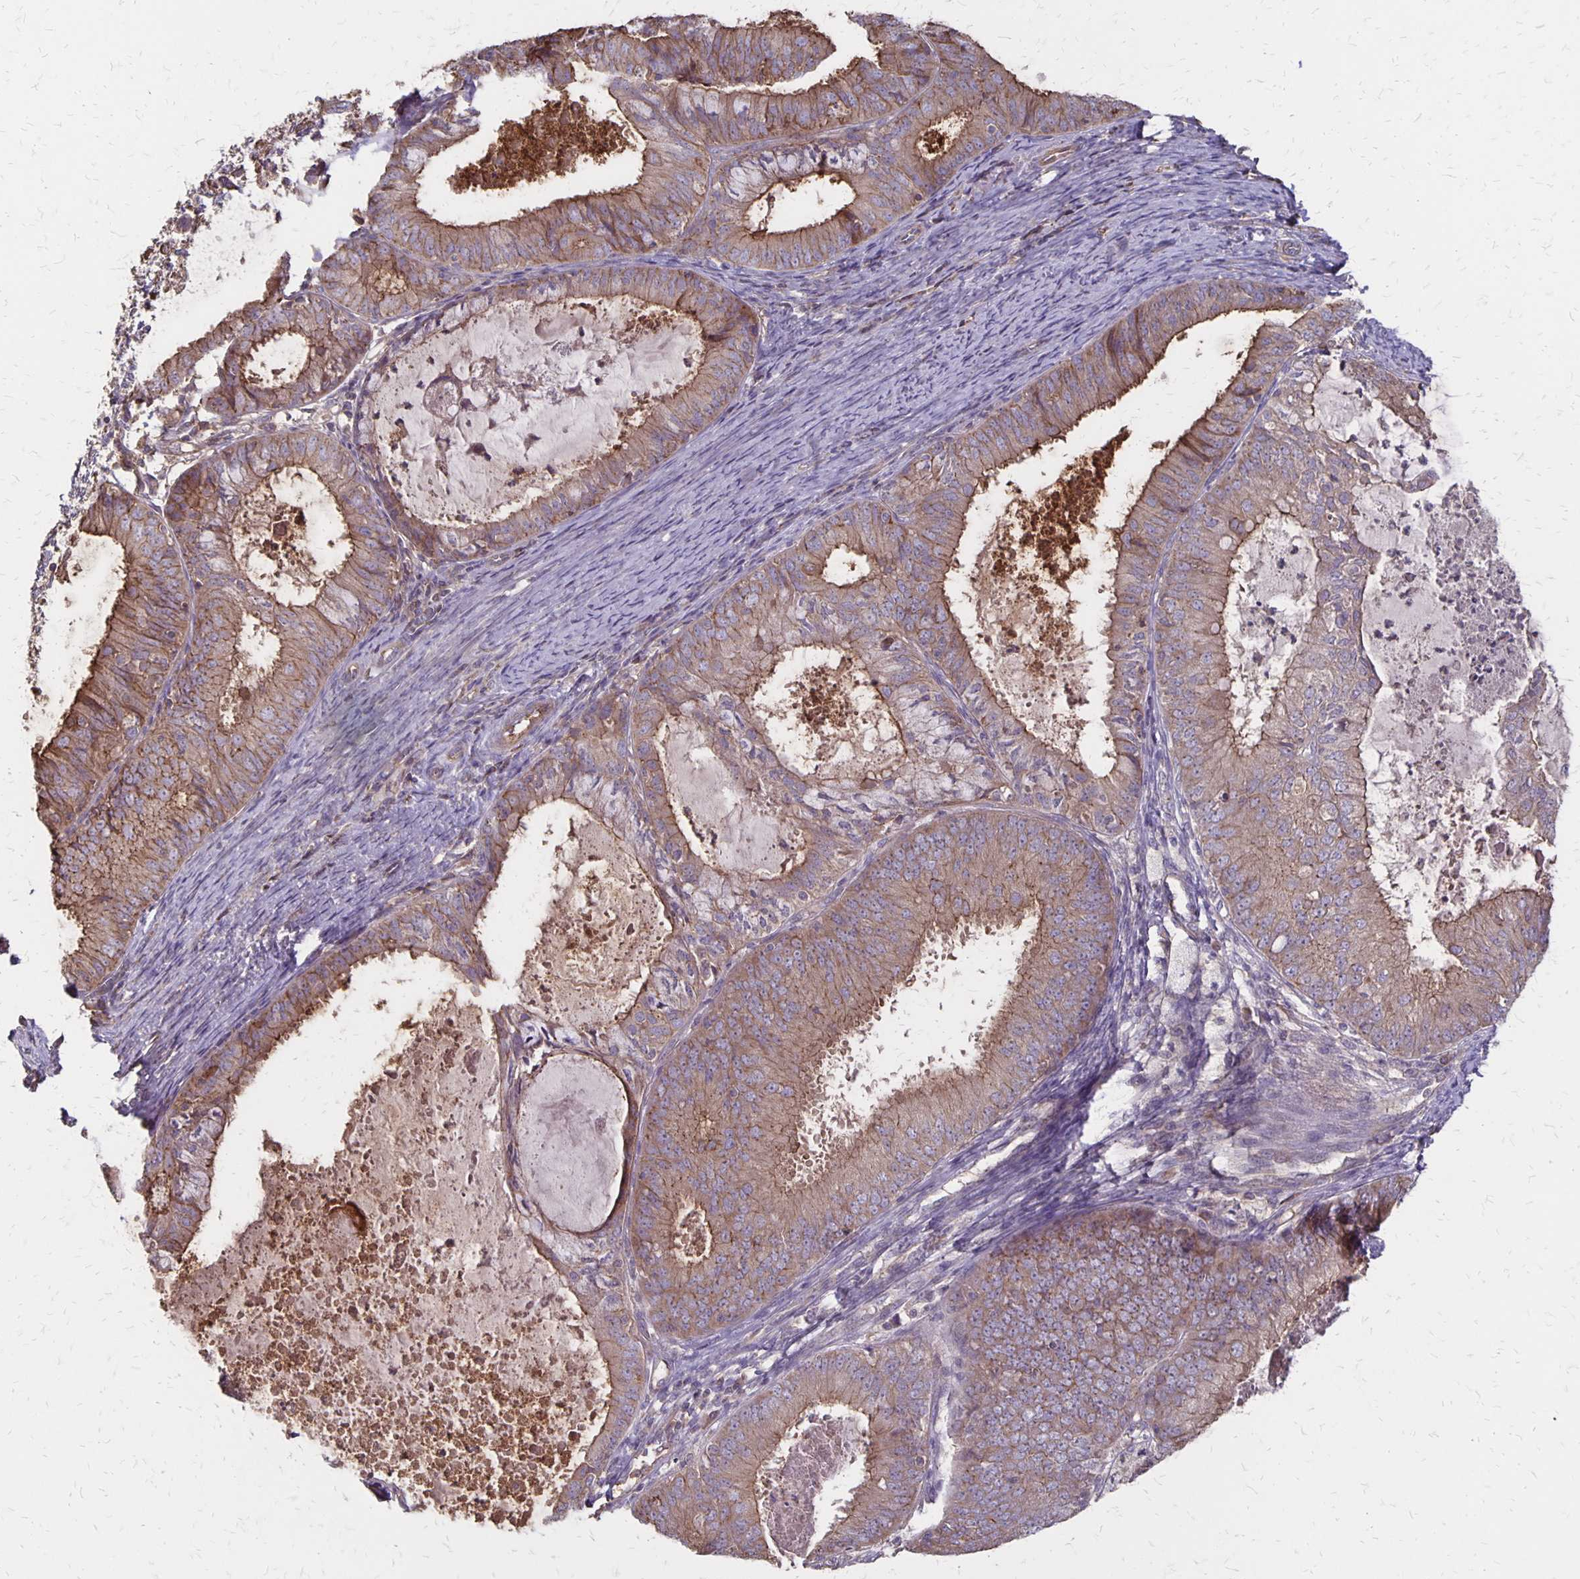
{"staining": {"intensity": "moderate", "quantity": ">75%", "location": "cytoplasmic/membranous"}, "tissue": "endometrial cancer", "cell_type": "Tumor cells", "image_type": "cancer", "snomed": [{"axis": "morphology", "description": "Adenocarcinoma, NOS"}, {"axis": "topography", "description": "Endometrium"}], "caption": "High-magnification brightfield microscopy of endometrial cancer (adenocarcinoma) stained with DAB (3,3'-diaminobenzidine) (brown) and counterstained with hematoxylin (blue). tumor cells exhibit moderate cytoplasmic/membranous positivity is identified in about>75% of cells.", "gene": "PROM2", "patient": {"sex": "female", "age": 57}}